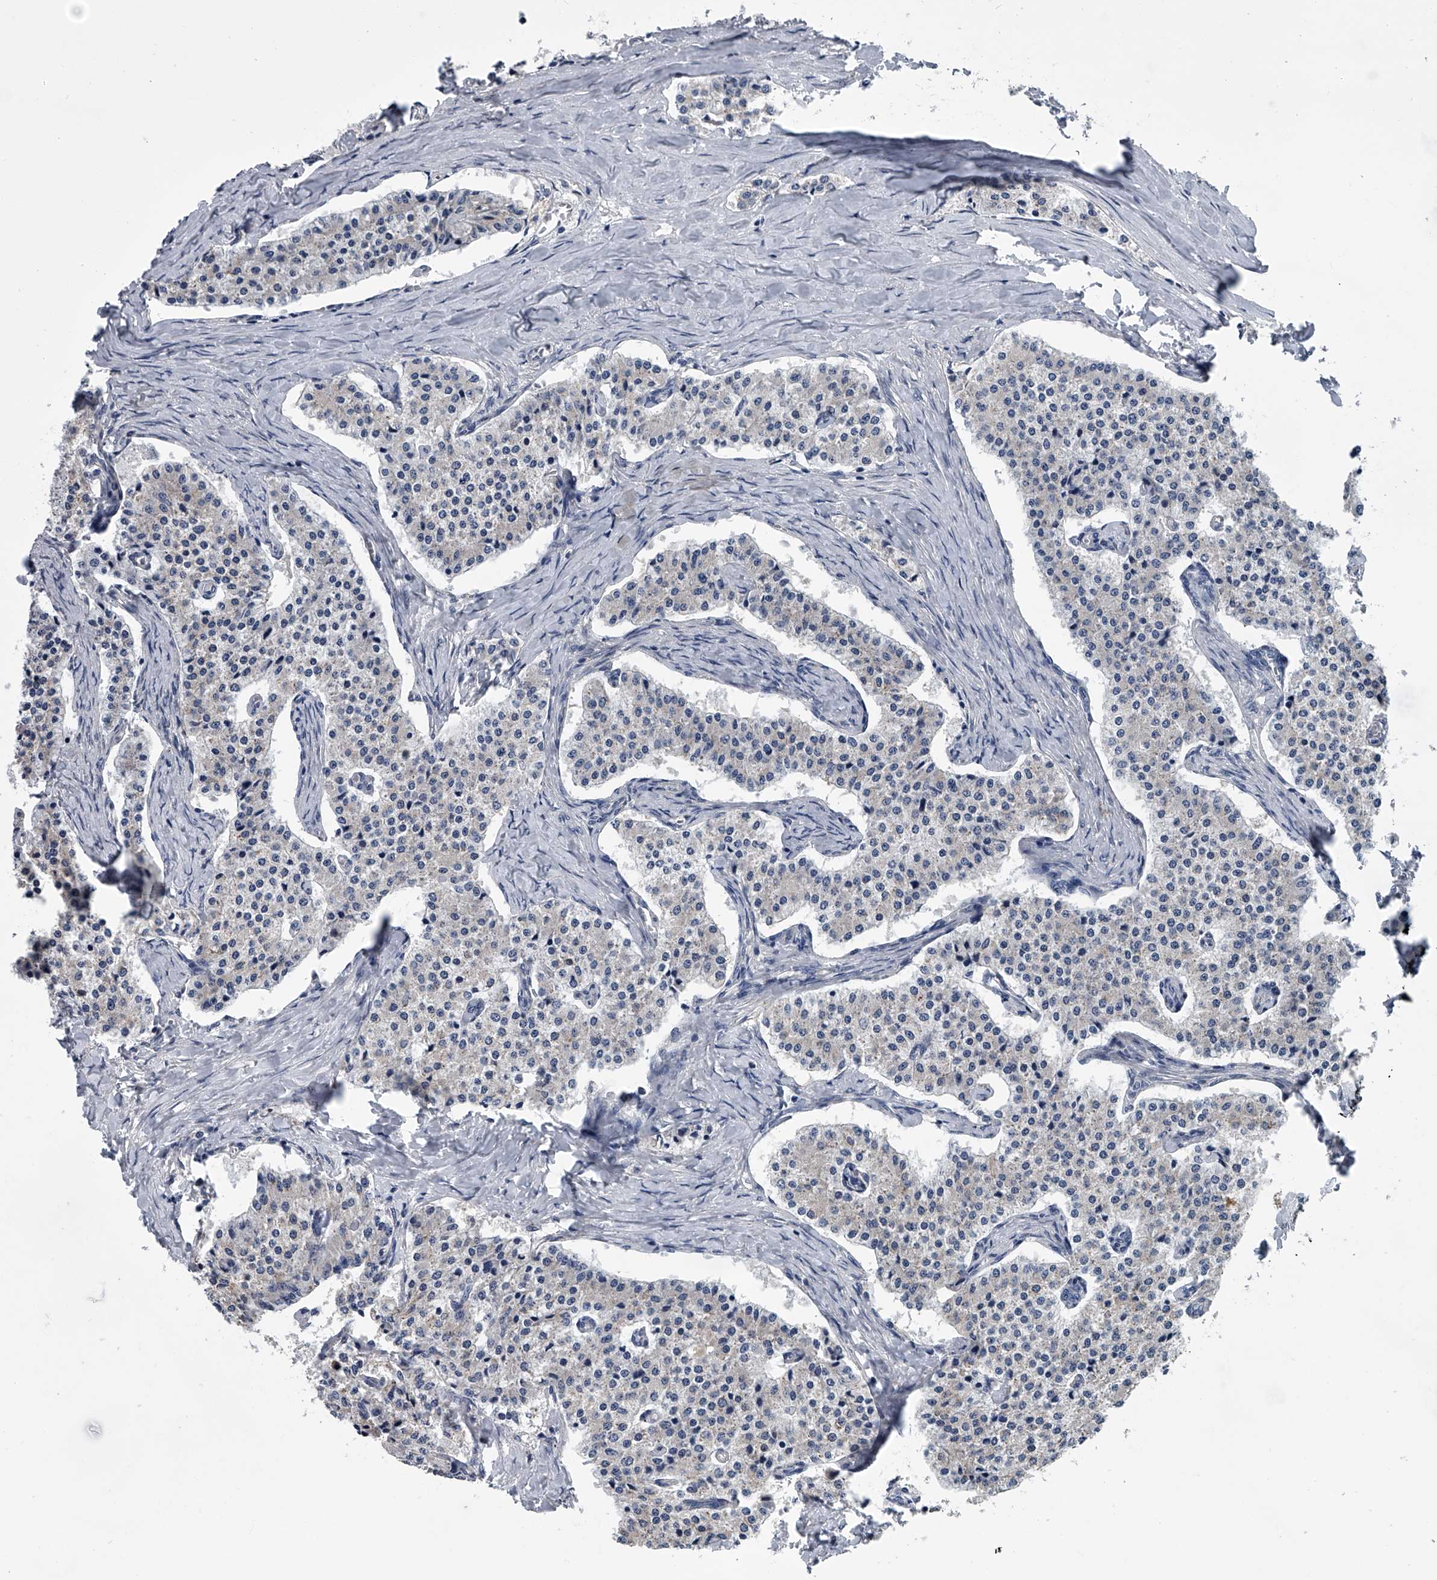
{"staining": {"intensity": "negative", "quantity": "none", "location": "none"}, "tissue": "carcinoid", "cell_type": "Tumor cells", "image_type": "cancer", "snomed": [{"axis": "morphology", "description": "Carcinoid, malignant, NOS"}, {"axis": "topography", "description": "Colon"}], "caption": "Tumor cells are negative for brown protein staining in carcinoid.", "gene": "ABCG1", "patient": {"sex": "female", "age": 52}}